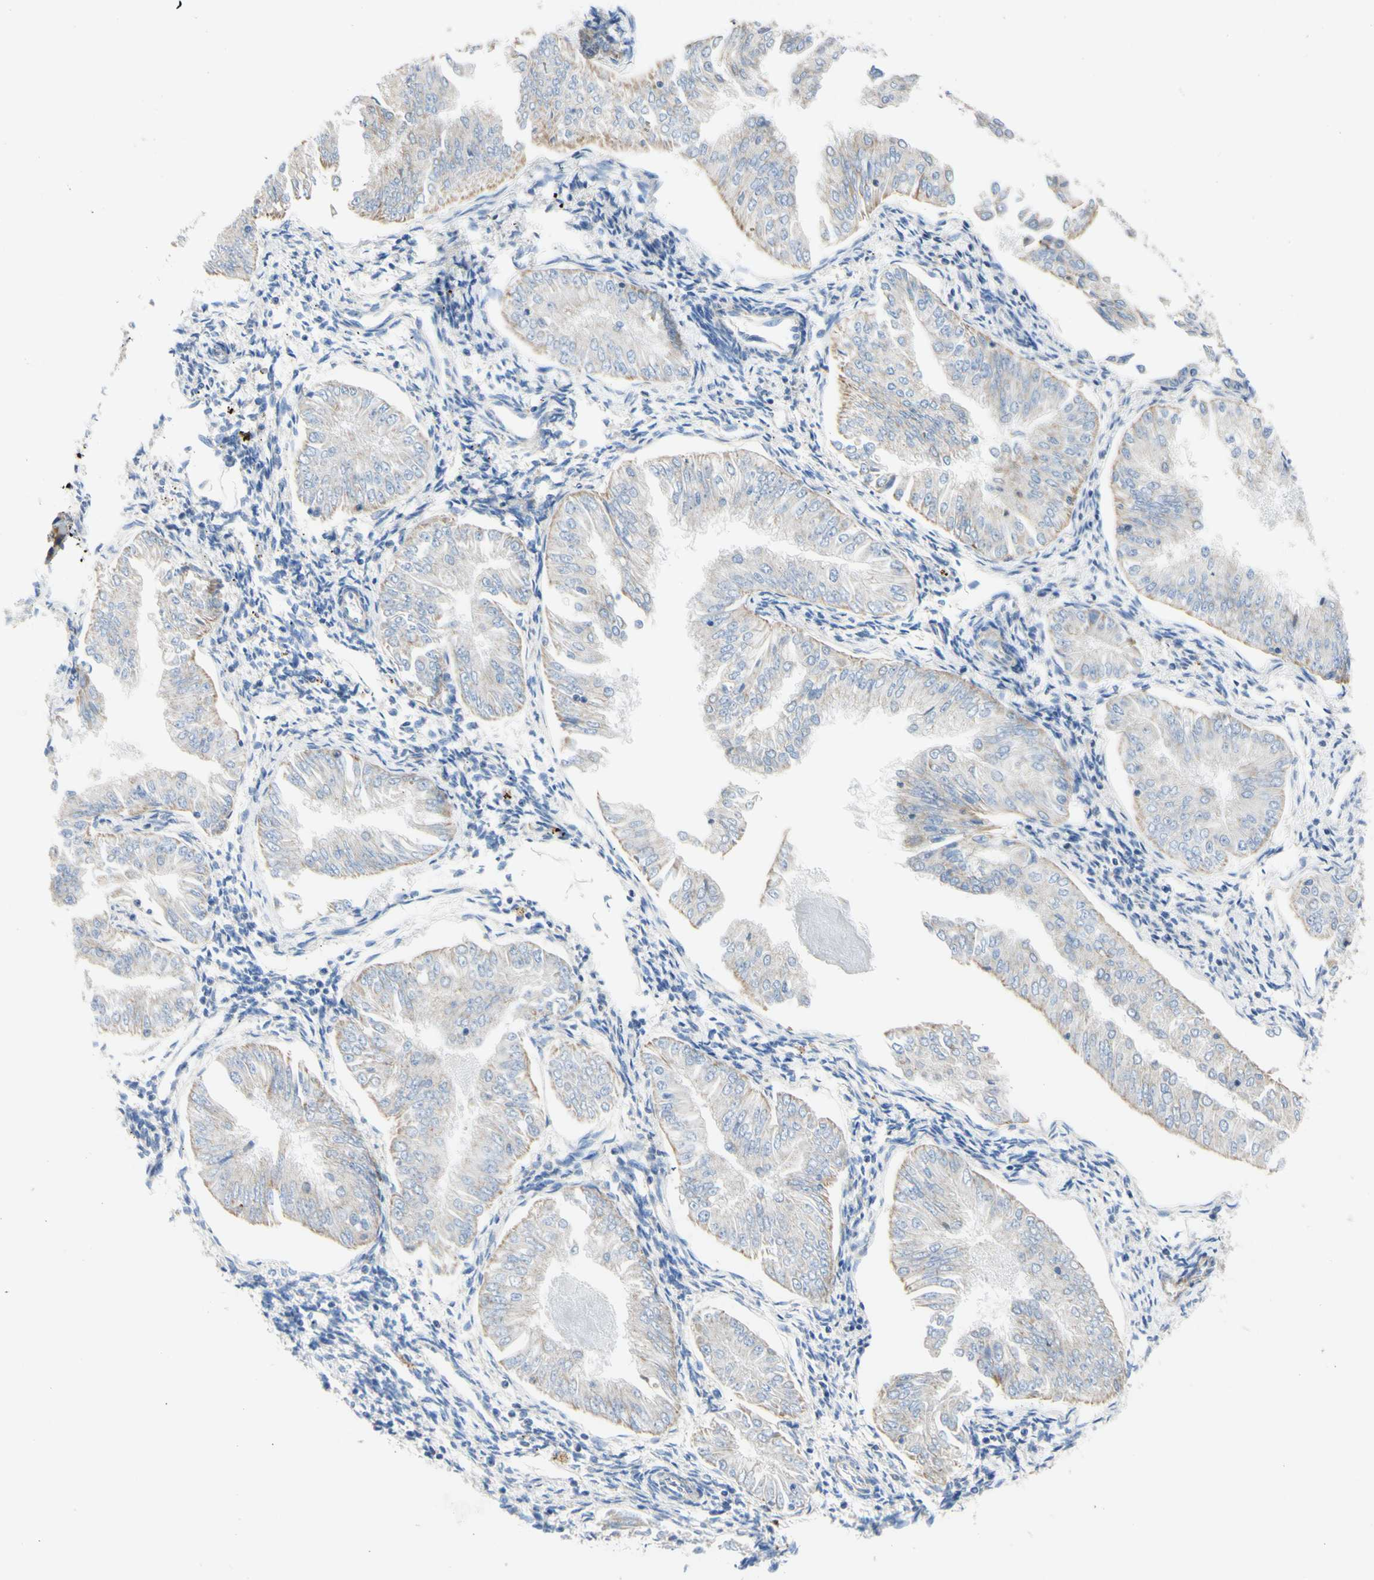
{"staining": {"intensity": "weak", "quantity": "<25%", "location": "cytoplasmic/membranous"}, "tissue": "endometrial cancer", "cell_type": "Tumor cells", "image_type": "cancer", "snomed": [{"axis": "morphology", "description": "Adenocarcinoma, NOS"}, {"axis": "topography", "description": "Endometrium"}], "caption": "Endometrial cancer was stained to show a protein in brown. There is no significant positivity in tumor cells. Nuclei are stained in blue.", "gene": "RETREG2", "patient": {"sex": "female", "age": 53}}